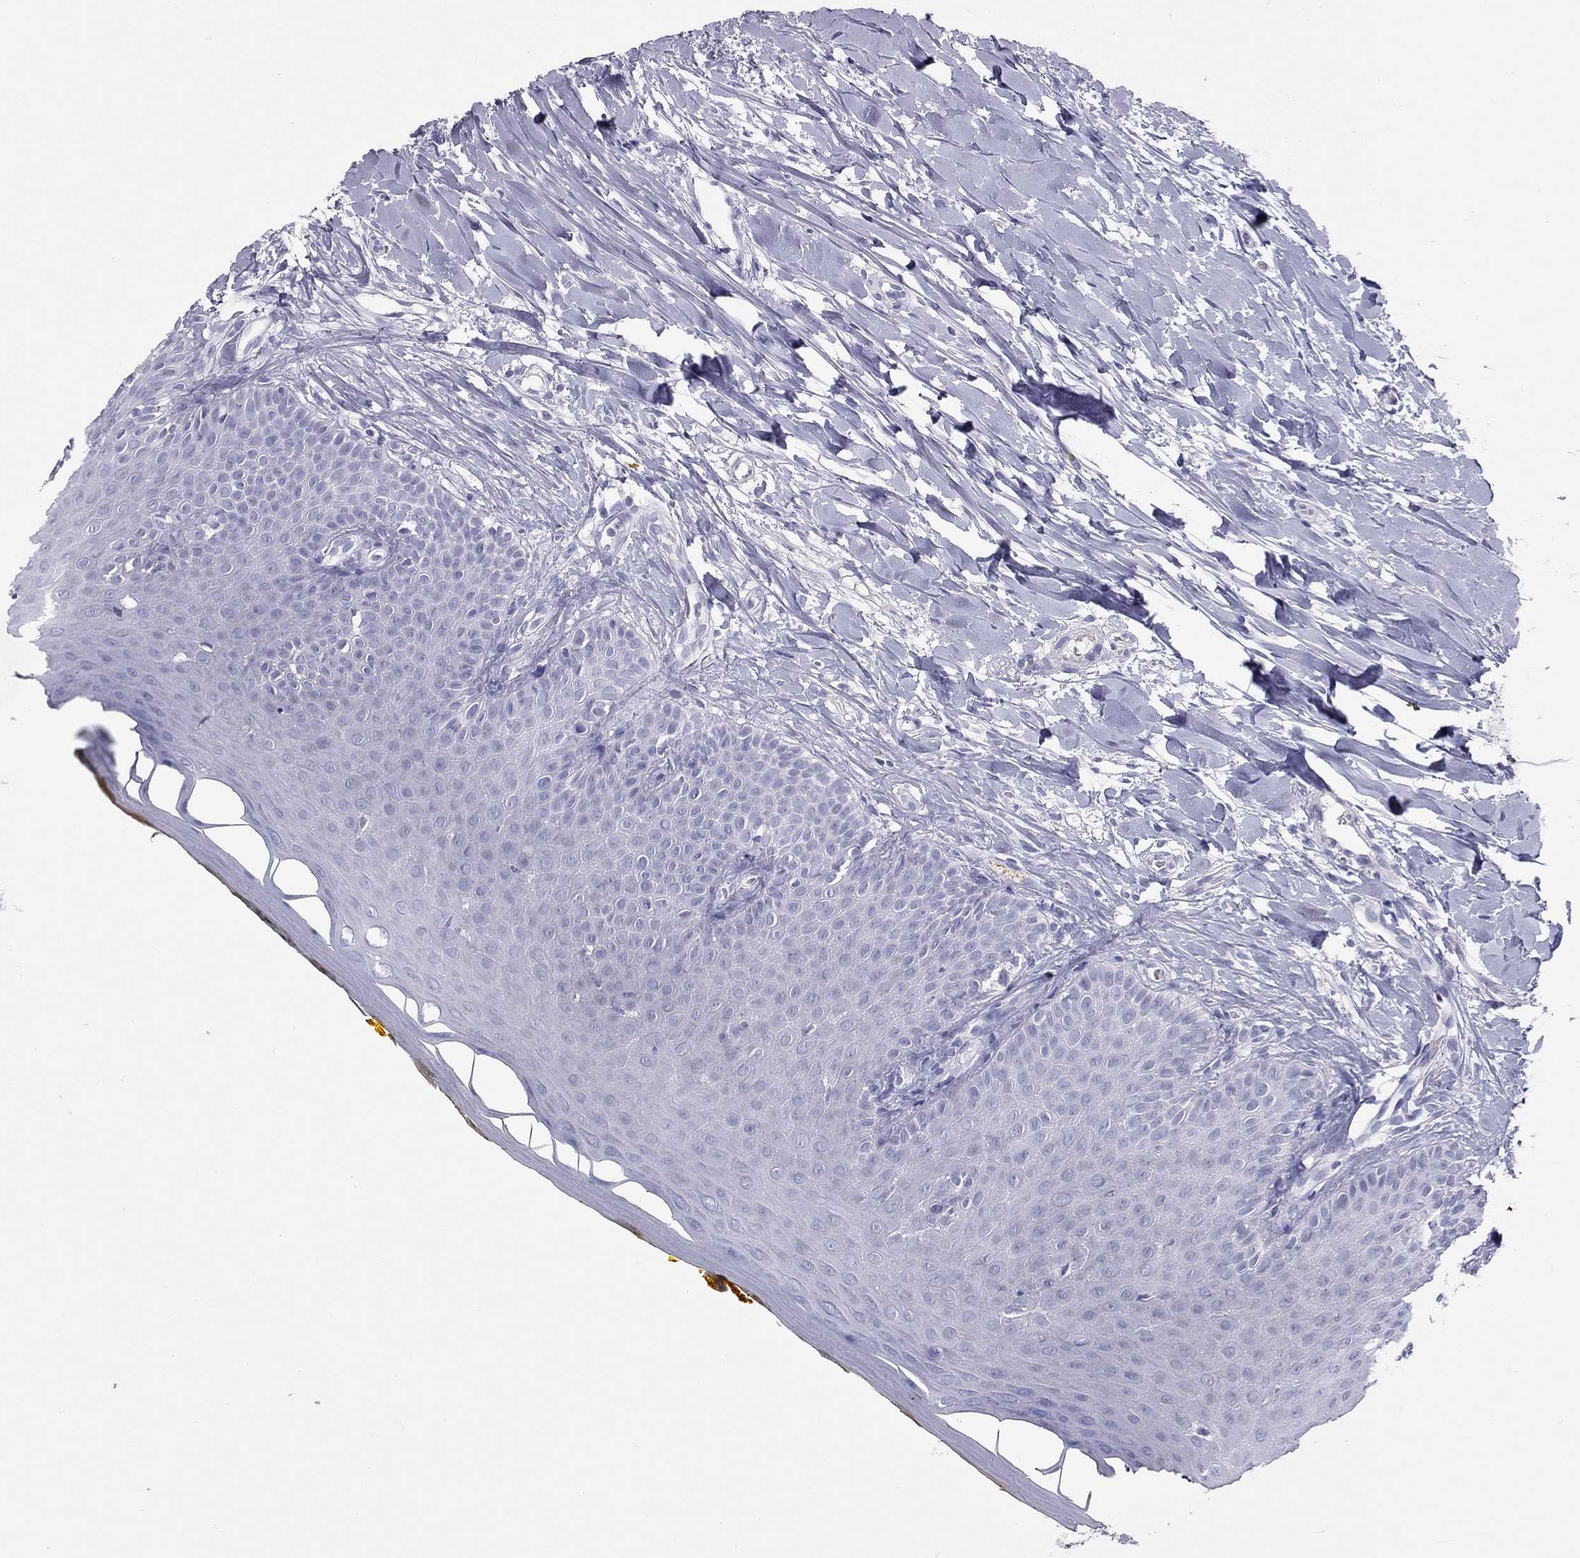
{"staining": {"intensity": "negative", "quantity": "none", "location": "none"}, "tissue": "oral mucosa", "cell_type": "Squamous epithelial cells", "image_type": "normal", "snomed": [{"axis": "morphology", "description": "Normal tissue, NOS"}, {"axis": "topography", "description": "Oral tissue"}], "caption": "An immunohistochemistry photomicrograph of normal oral mucosa is shown. There is no staining in squamous epithelial cells of oral mucosa. Nuclei are stained in blue.", "gene": "FRMD1", "patient": {"sex": "female", "age": 43}}